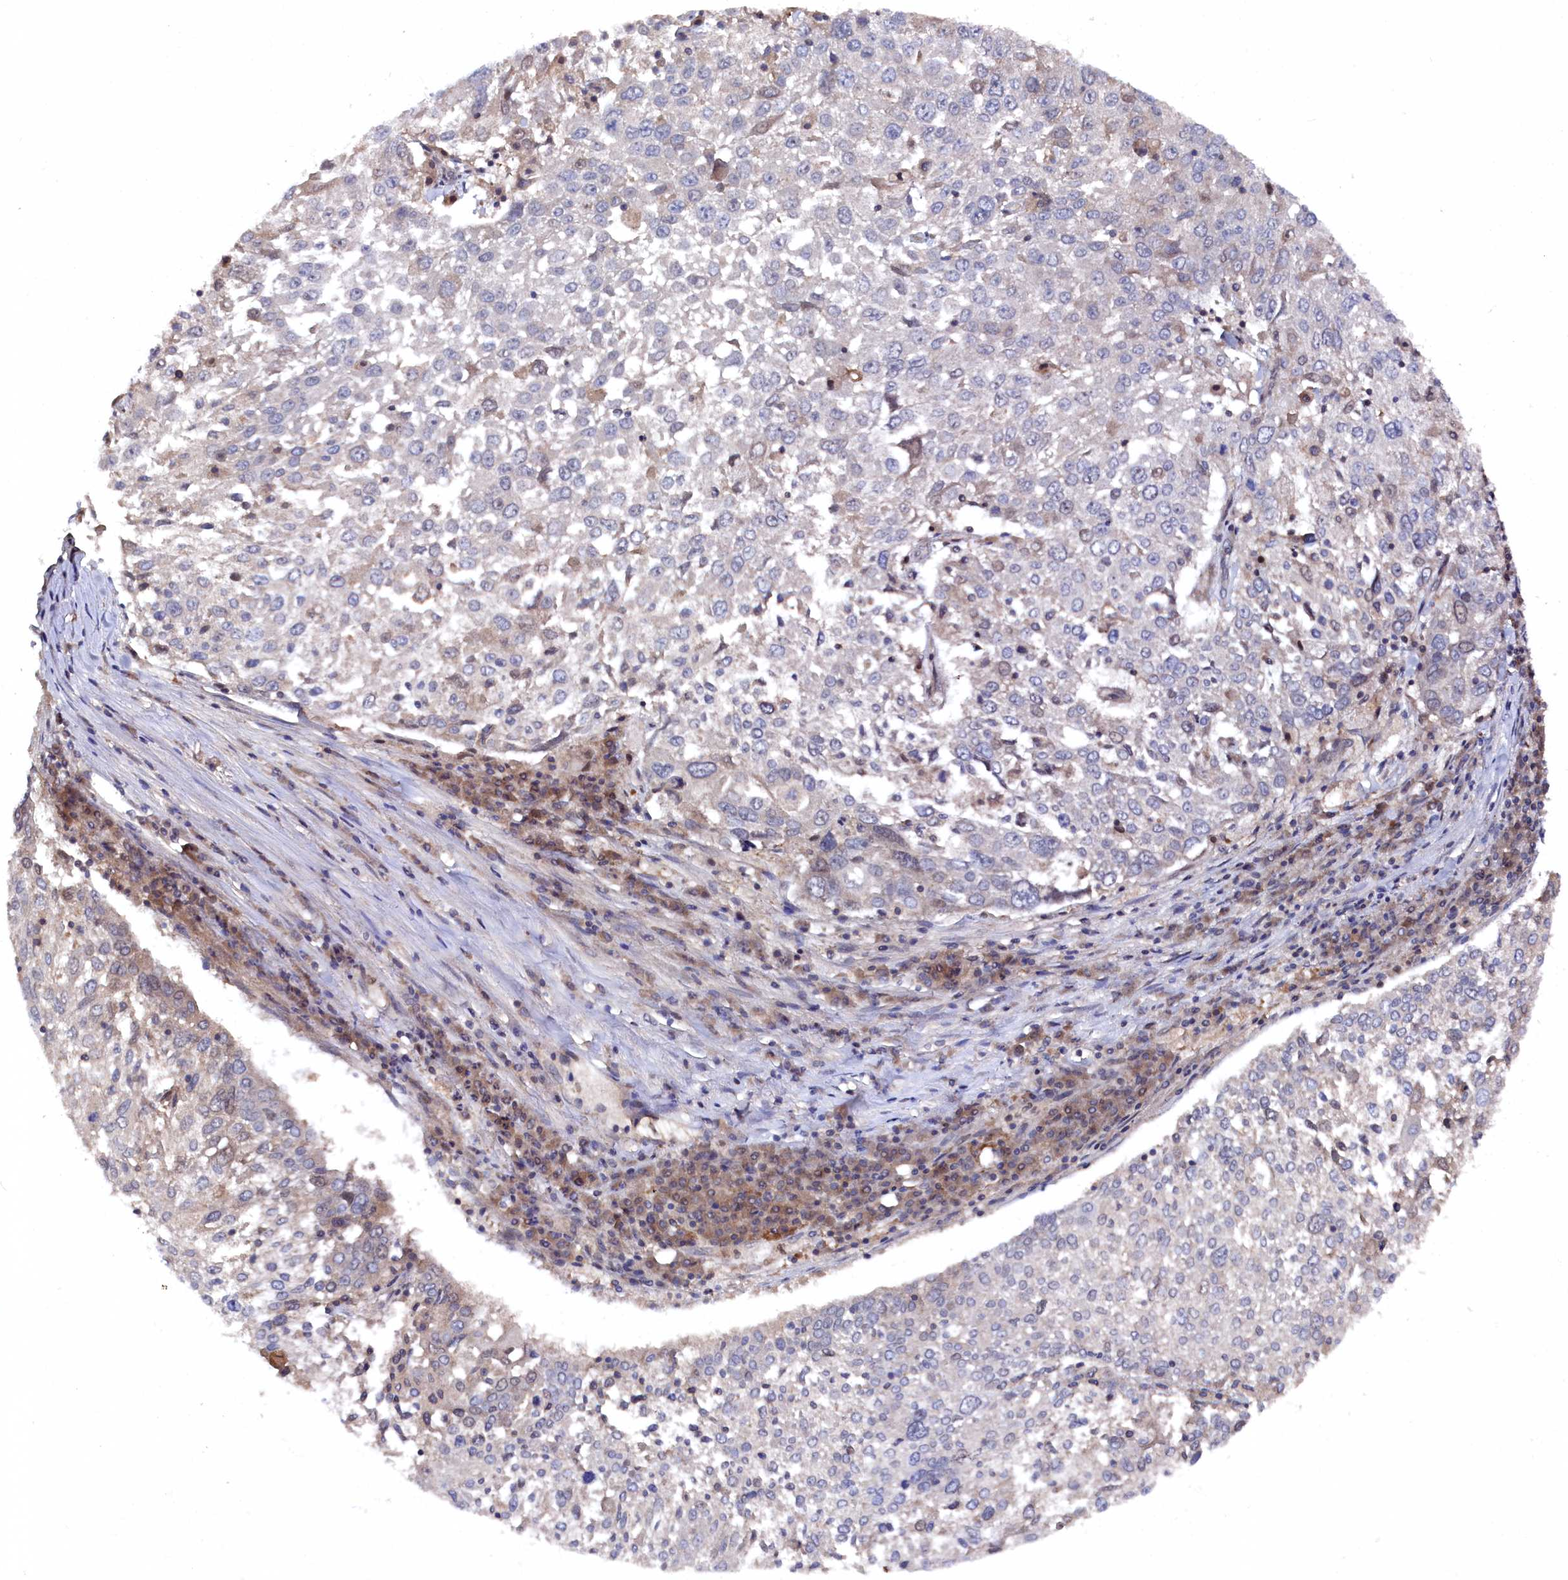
{"staining": {"intensity": "negative", "quantity": "none", "location": "none"}, "tissue": "lung cancer", "cell_type": "Tumor cells", "image_type": "cancer", "snomed": [{"axis": "morphology", "description": "Squamous cell carcinoma, NOS"}, {"axis": "topography", "description": "Lung"}], "caption": "Image shows no protein expression in tumor cells of squamous cell carcinoma (lung) tissue.", "gene": "TMC5", "patient": {"sex": "male", "age": 65}}